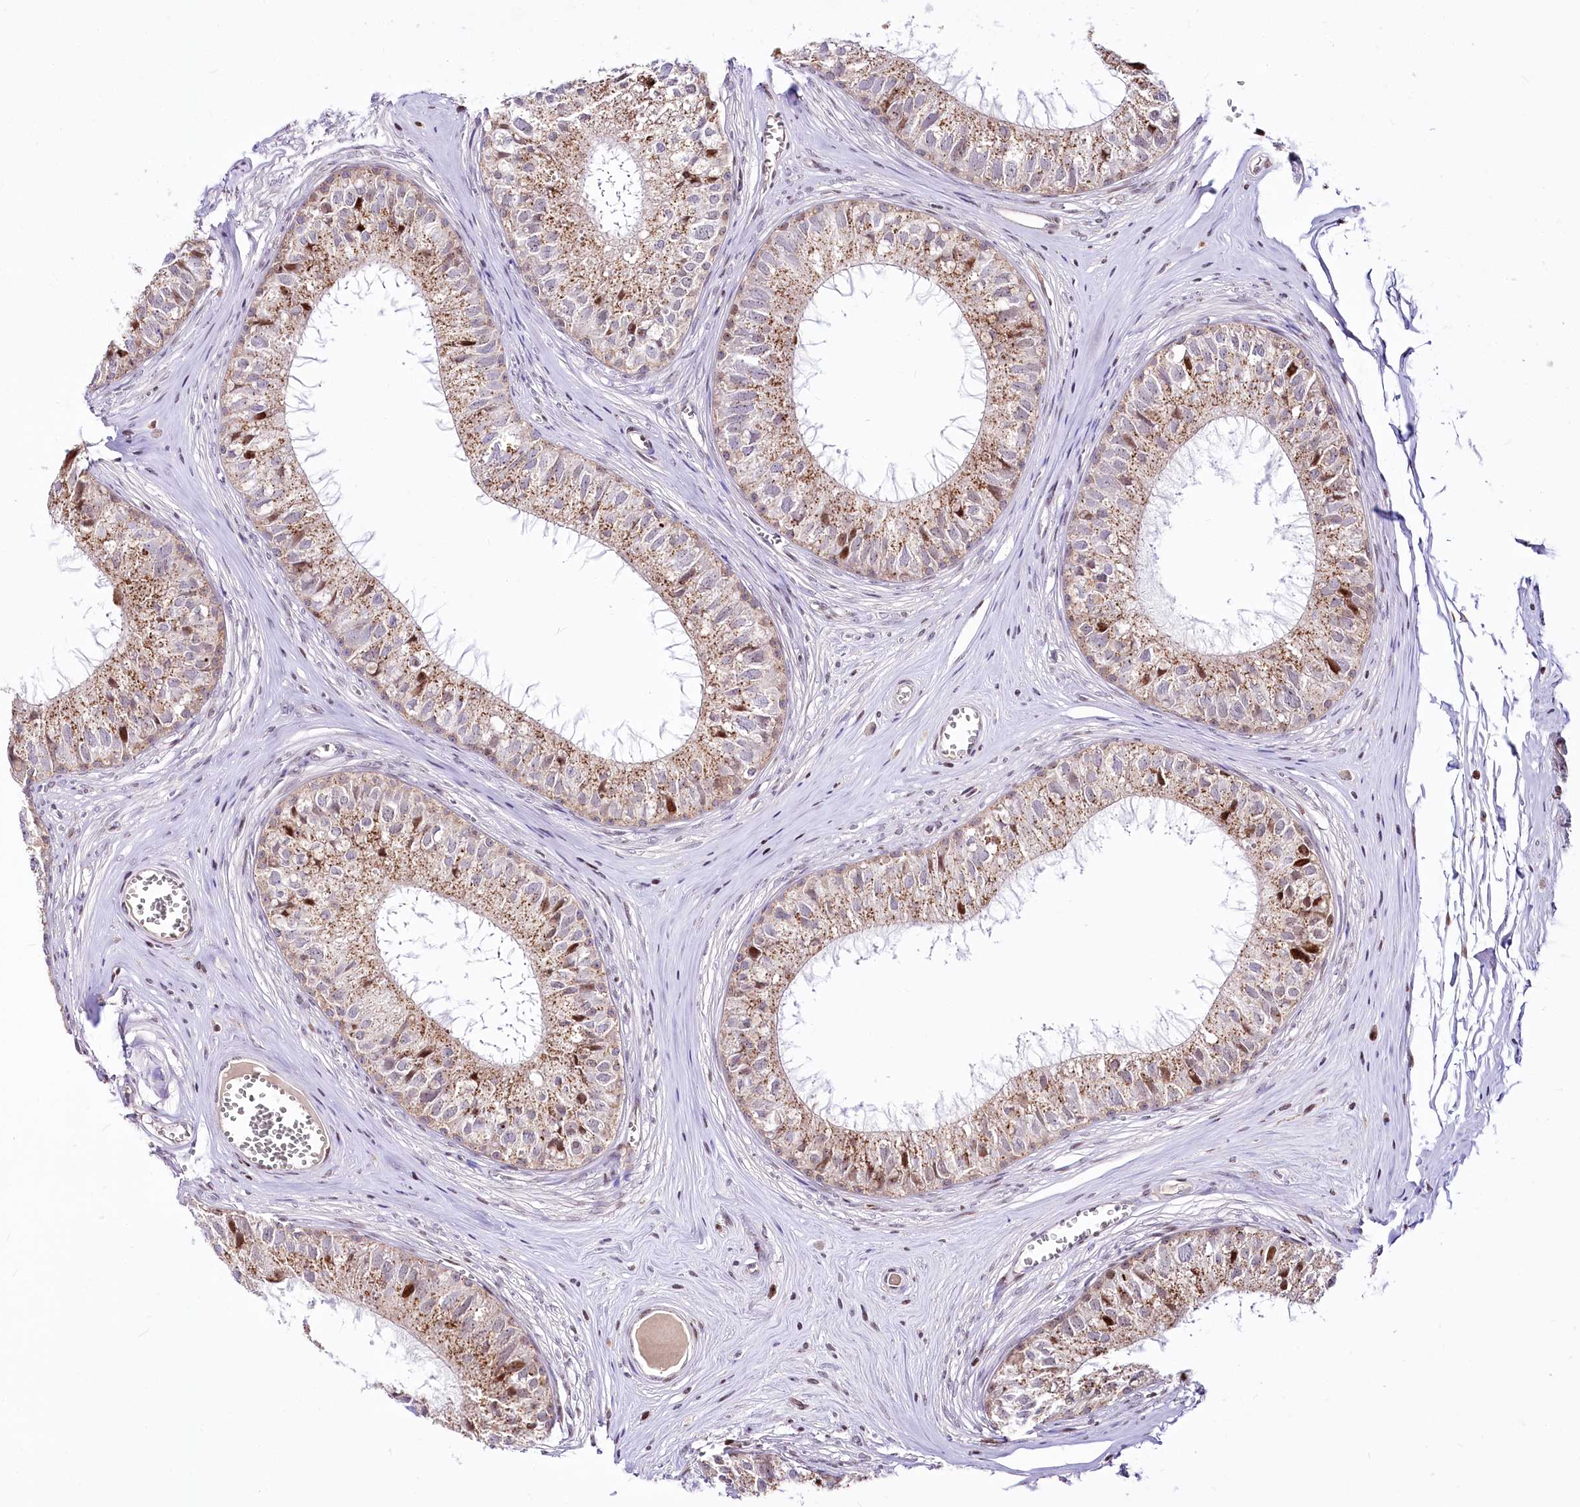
{"staining": {"intensity": "moderate", "quantity": "25%-75%", "location": "cytoplasmic/membranous,nuclear"}, "tissue": "epididymis", "cell_type": "Glandular cells", "image_type": "normal", "snomed": [{"axis": "morphology", "description": "Normal tissue, NOS"}, {"axis": "topography", "description": "Epididymis"}], "caption": "DAB immunohistochemical staining of benign epididymis demonstrates moderate cytoplasmic/membranous,nuclear protein expression in approximately 25%-75% of glandular cells.", "gene": "ZFYVE27", "patient": {"sex": "male", "age": 36}}